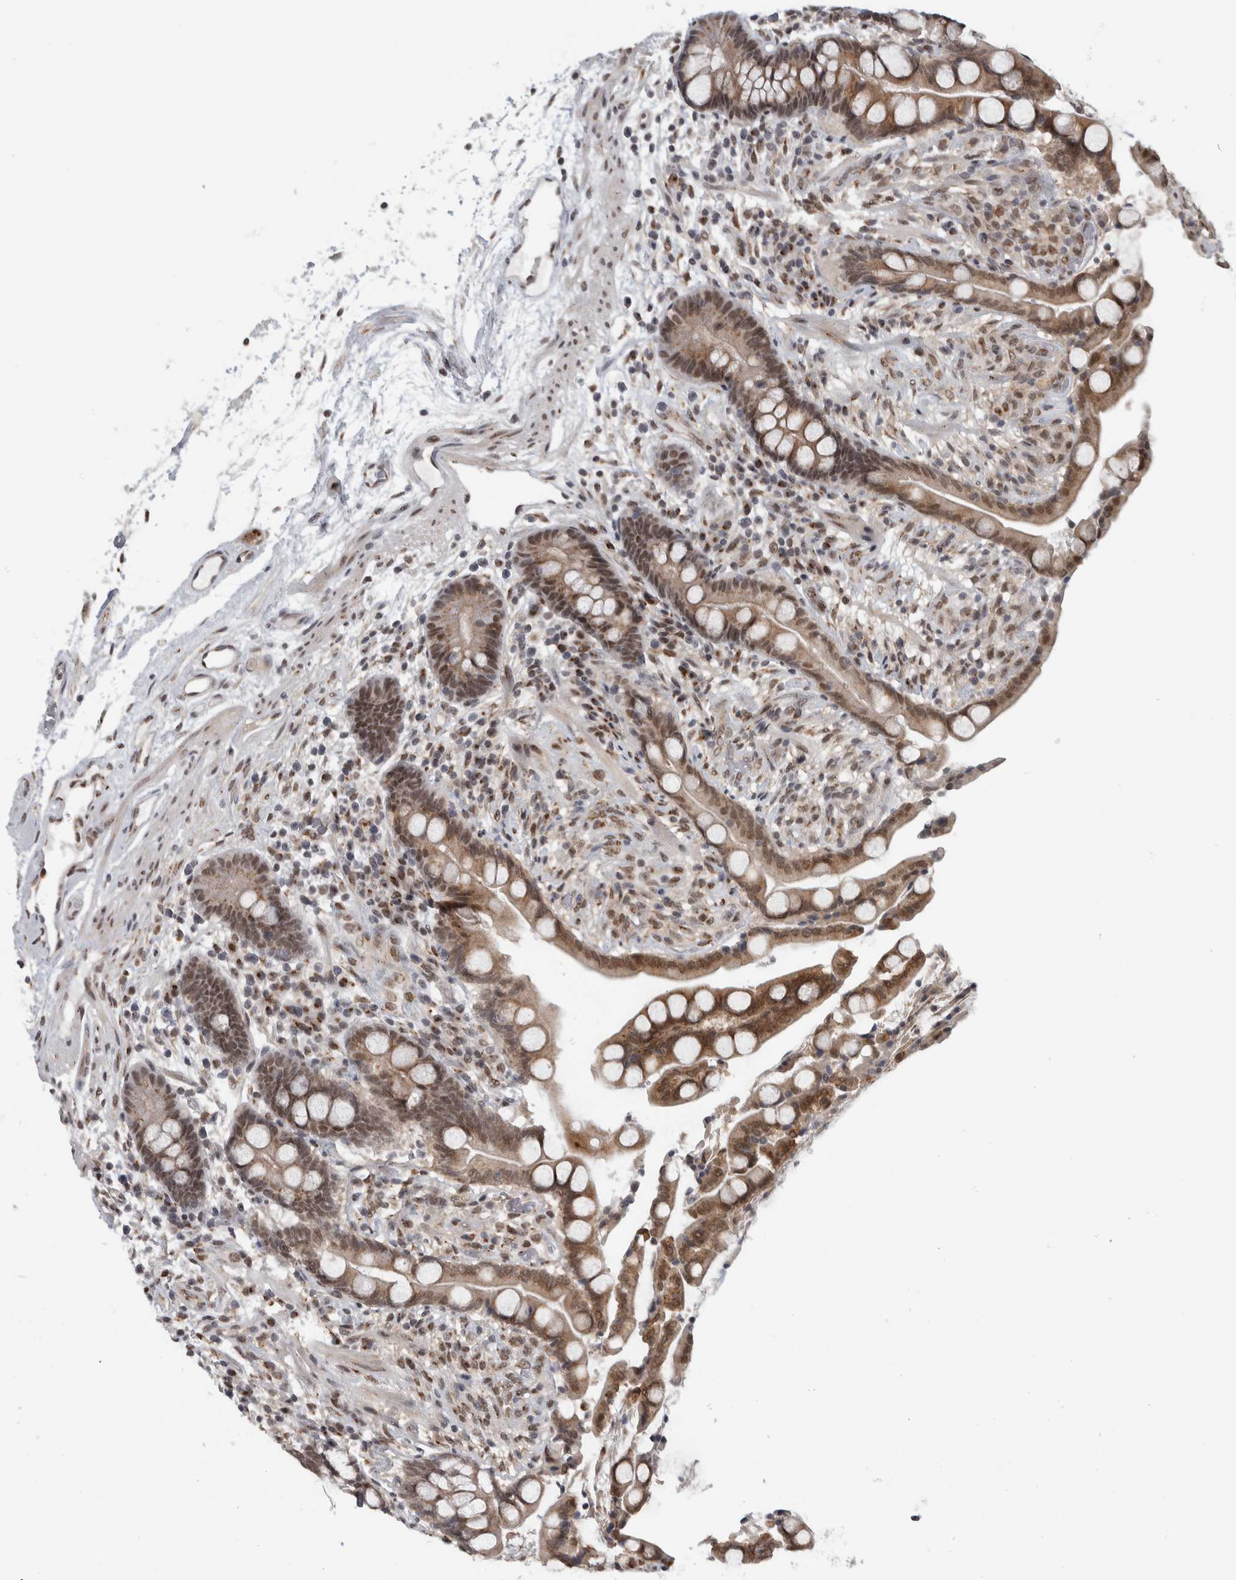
{"staining": {"intensity": "moderate", "quantity": ">75%", "location": "nuclear"}, "tissue": "colon", "cell_type": "Endothelial cells", "image_type": "normal", "snomed": [{"axis": "morphology", "description": "Normal tissue, NOS"}, {"axis": "topography", "description": "Colon"}], "caption": "IHC (DAB (3,3'-diaminobenzidine)) staining of unremarkable colon demonstrates moderate nuclear protein expression in about >75% of endothelial cells.", "gene": "ZMYND8", "patient": {"sex": "male", "age": 73}}